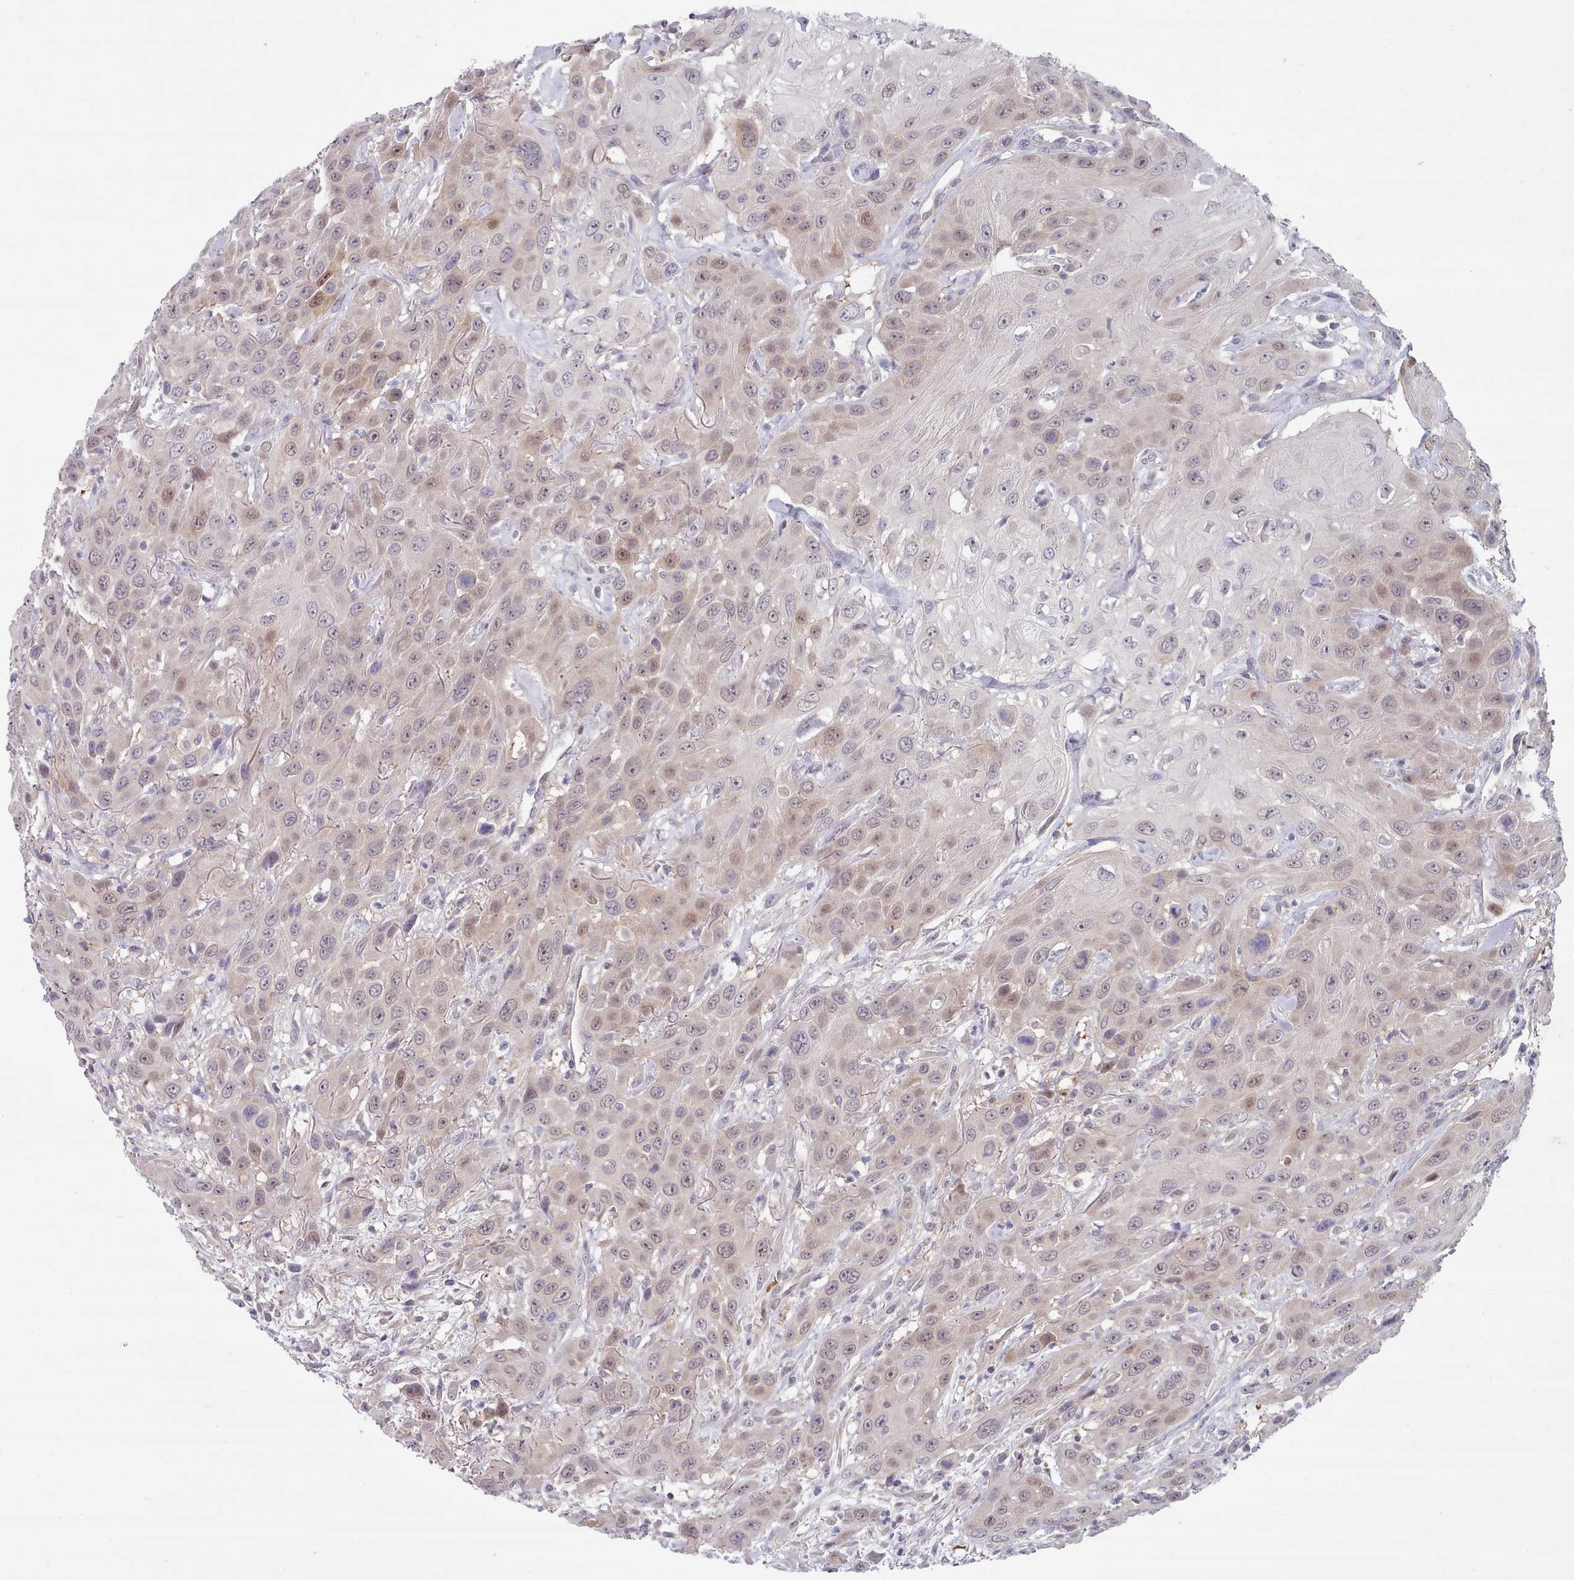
{"staining": {"intensity": "weak", "quantity": "<25%", "location": "cytoplasmic/membranous"}, "tissue": "head and neck cancer", "cell_type": "Tumor cells", "image_type": "cancer", "snomed": [{"axis": "morphology", "description": "Squamous cell carcinoma, NOS"}, {"axis": "topography", "description": "Head-Neck"}], "caption": "Human squamous cell carcinoma (head and neck) stained for a protein using IHC demonstrates no expression in tumor cells.", "gene": "CLNS1A", "patient": {"sex": "male", "age": 81}}